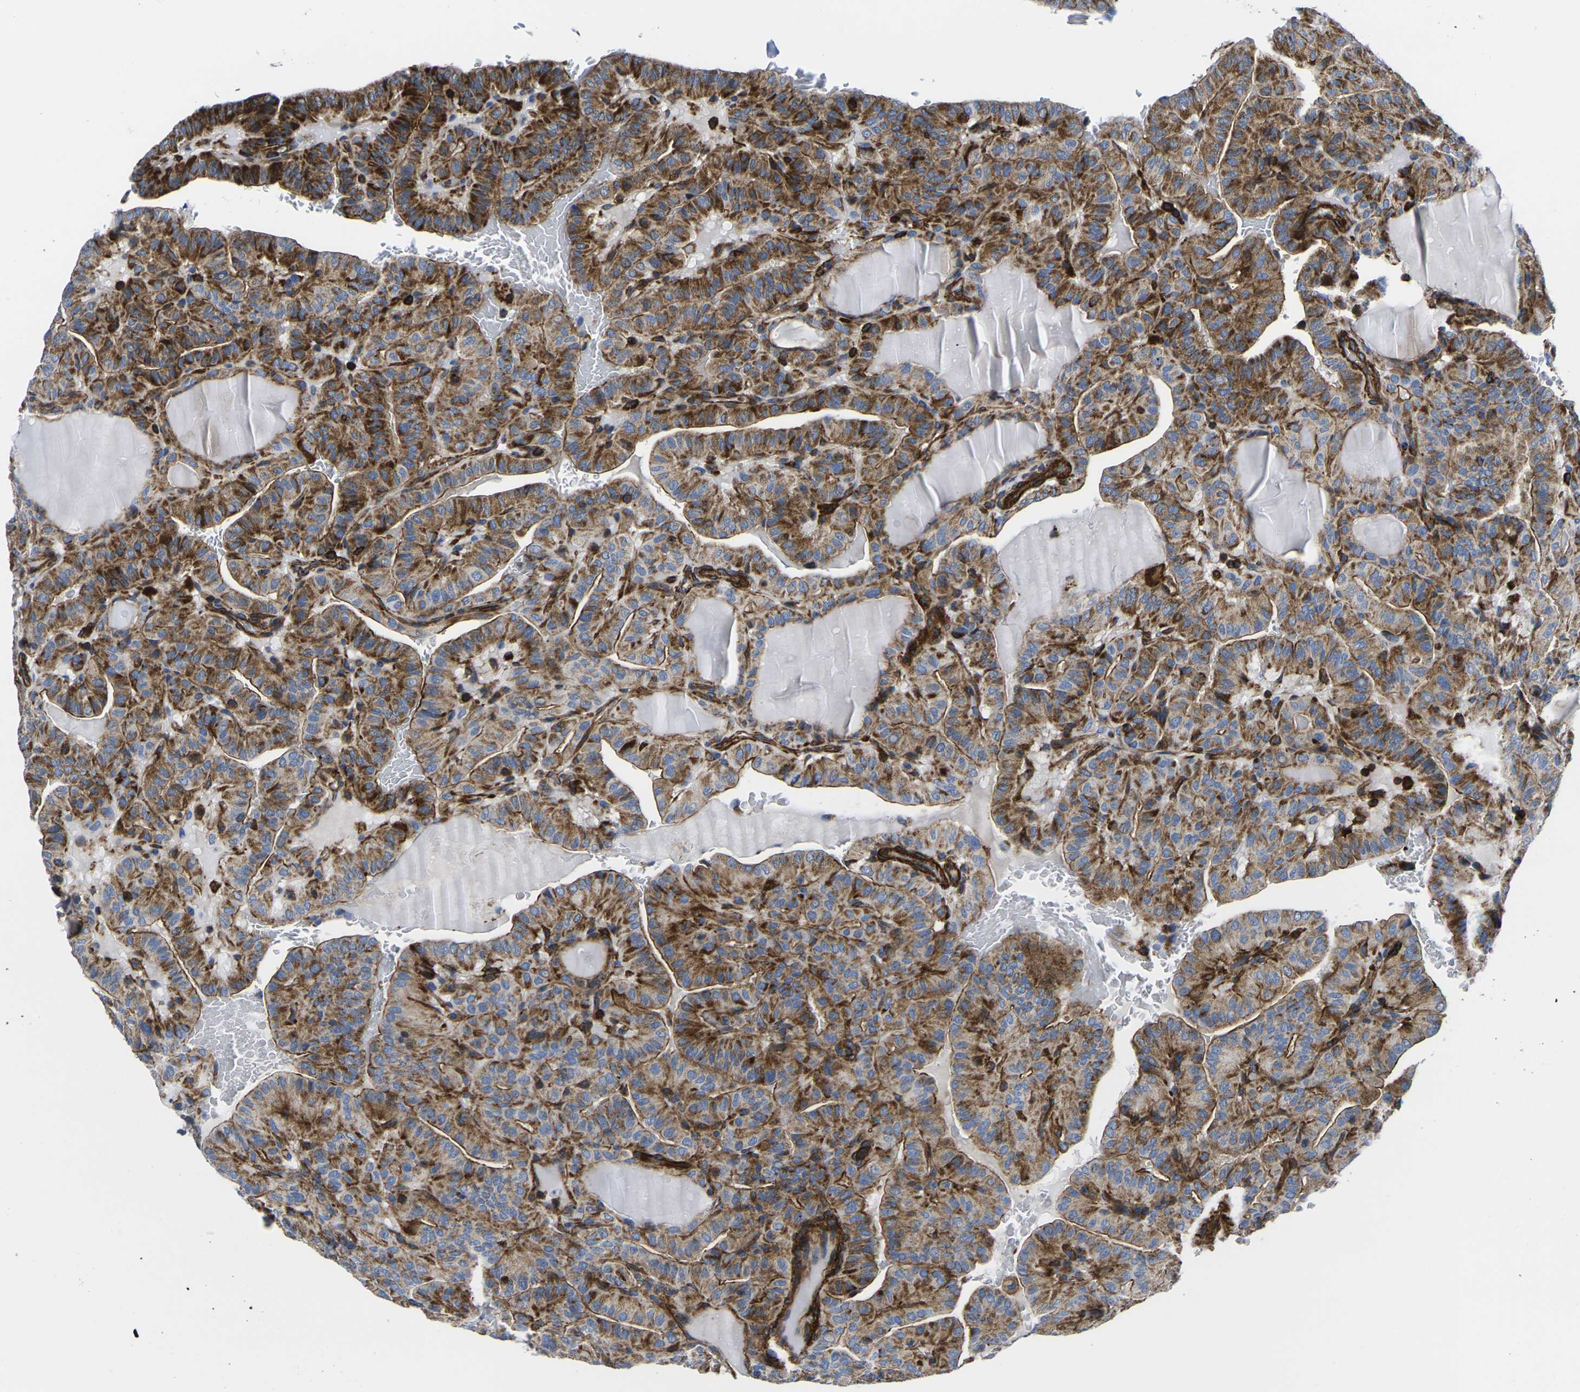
{"staining": {"intensity": "moderate", "quantity": ">75%", "location": "cytoplasmic/membranous"}, "tissue": "thyroid cancer", "cell_type": "Tumor cells", "image_type": "cancer", "snomed": [{"axis": "morphology", "description": "Papillary adenocarcinoma, NOS"}, {"axis": "topography", "description": "Thyroid gland"}], "caption": "Thyroid papillary adenocarcinoma stained for a protein (brown) demonstrates moderate cytoplasmic/membranous positive positivity in approximately >75% of tumor cells.", "gene": "GPR4", "patient": {"sex": "male", "age": 77}}